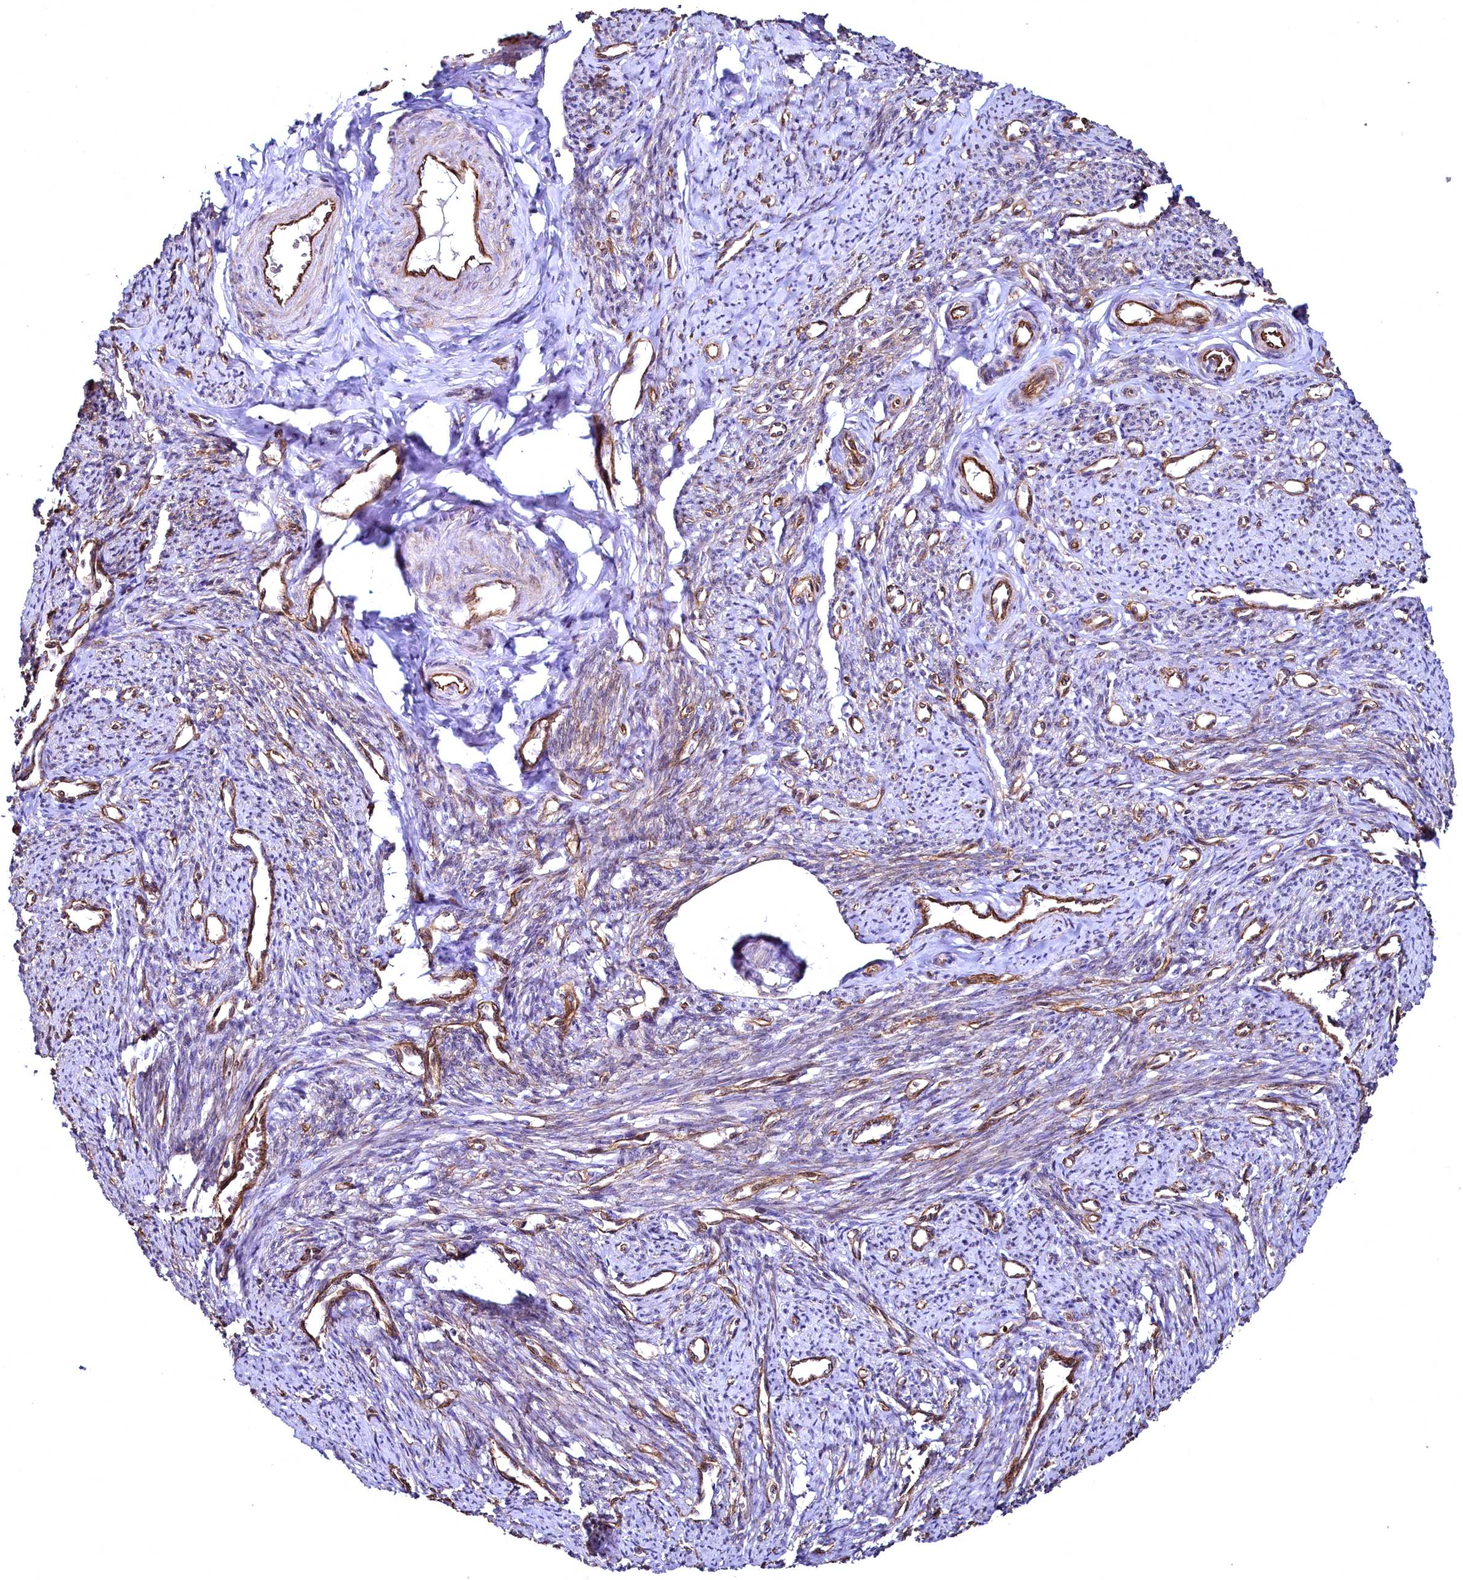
{"staining": {"intensity": "moderate", "quantity": "25%-75%", "location": "cytoplasmic/membranous"}, "tissue": "smooth muscle", "cell_type": "Smooth muscle cells", "image_type": "normal", "snomed": [{"axis": "morphology", "description": "Normal tissue, NOS"}, {"axis": "topography", "description": "Smooth muscle"}, {"axis": "topography", "description": "Uterus"}], "caption": "Protein staining exhibits moderate cytoplasmic/membranous staining in about 25%-75% of smooth muscle cells in unremarkable smooth muscle.", "gene": "SVIP", "patient": {"sex": "female", "age": 59}}